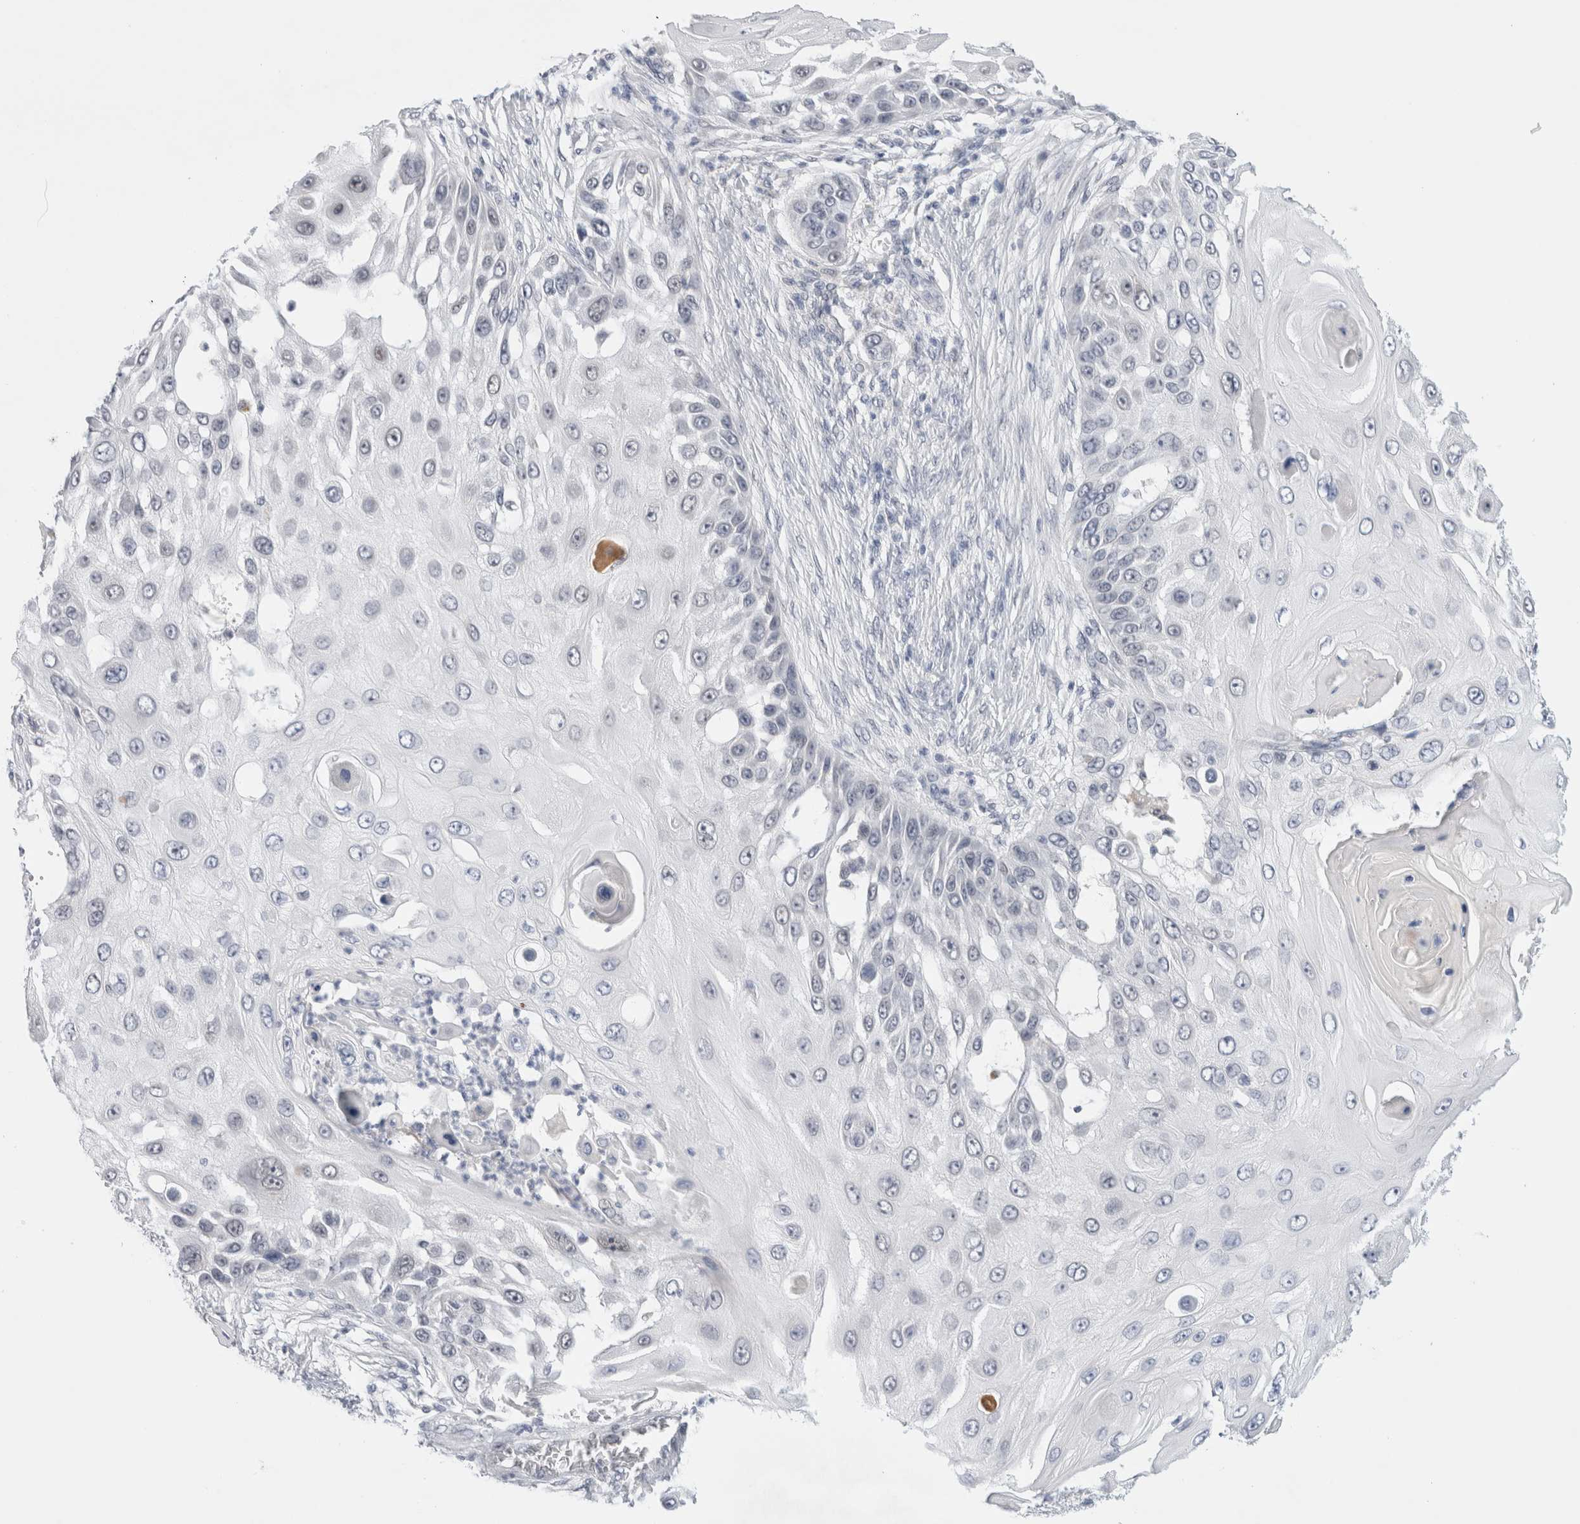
{"staining": {"intensity": "negative", "quantity": "none", "location": "none"}, "tissue": "skin cancer", "cell_type": "Tumor cells", "image_type": "cancer", "snomed": [{"axis": "morphology", "description": "Squamous cell carcinoma, NOS"}, {"axis": "topography", "description": "Skin"}], "caption": "This image is of skin cancer (squamous cell carcinoma) stained with immunohistochemistry to label a protein in brown with the nuclei are counter-stained blue. There is no staining in tumor cells.", "gene": "SLC22A12", "patient": {"sex": "female", "age": 44}}